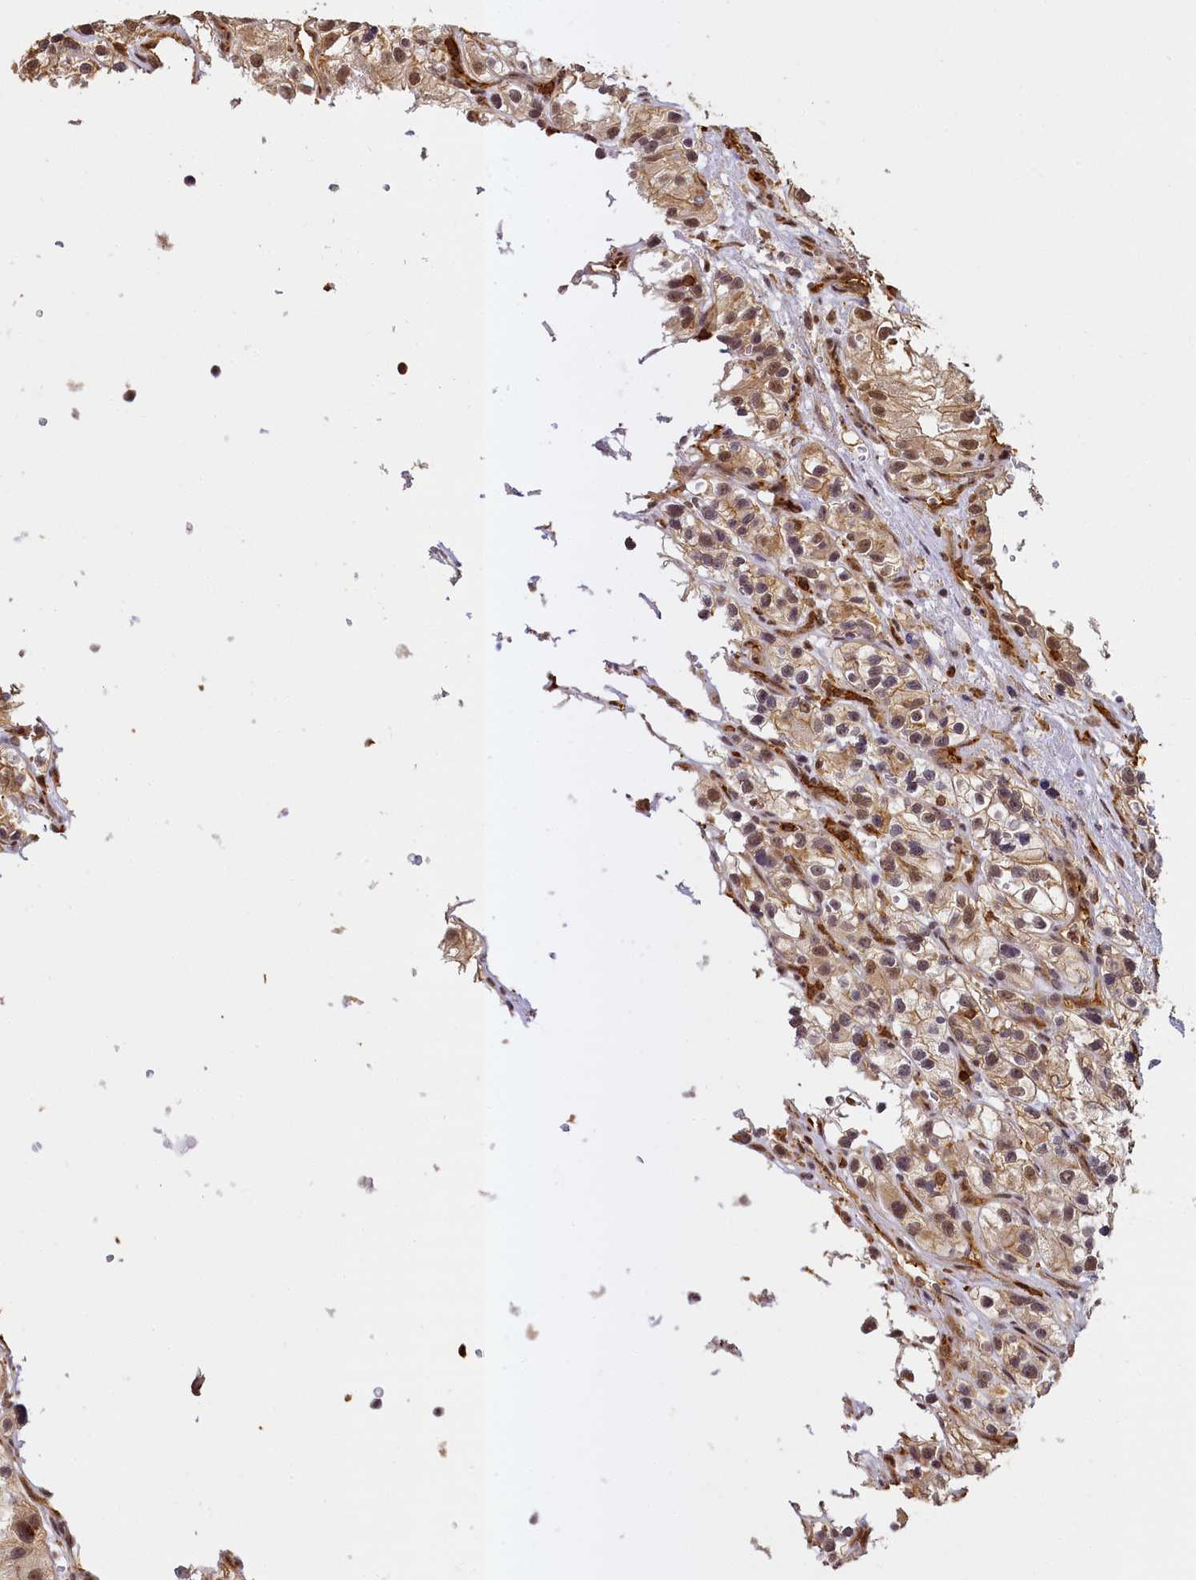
{"staining": {"intensity": "moderate", "quantity": ">75%", "location": "cytoplasmic/membranous,nuclear"}, "tissue": "renal cancer", "cell_type": "Tumor cells", "image_type": "cancer", "snomed": [{"axis": "morphology", "description": "Adenocarcinoma, NOS"}, {"axis": "topography", "description": "Kidney"}], "caption": "Renal adenocarcinoma was stained to show a protein in brown. There is medium levels of moderate cytoplasmic/membranous and nuclear expression in about >75% of tumor cells. The staining was performed using DAB (3,3'-diaminobenzidine) to visualize the protein expression in brown, while the nuclei were stained in blue with hematoxylin (Magnification: 20x).", "gene": "PPP4C", "patient": {"sex": "female", "age": 57}}